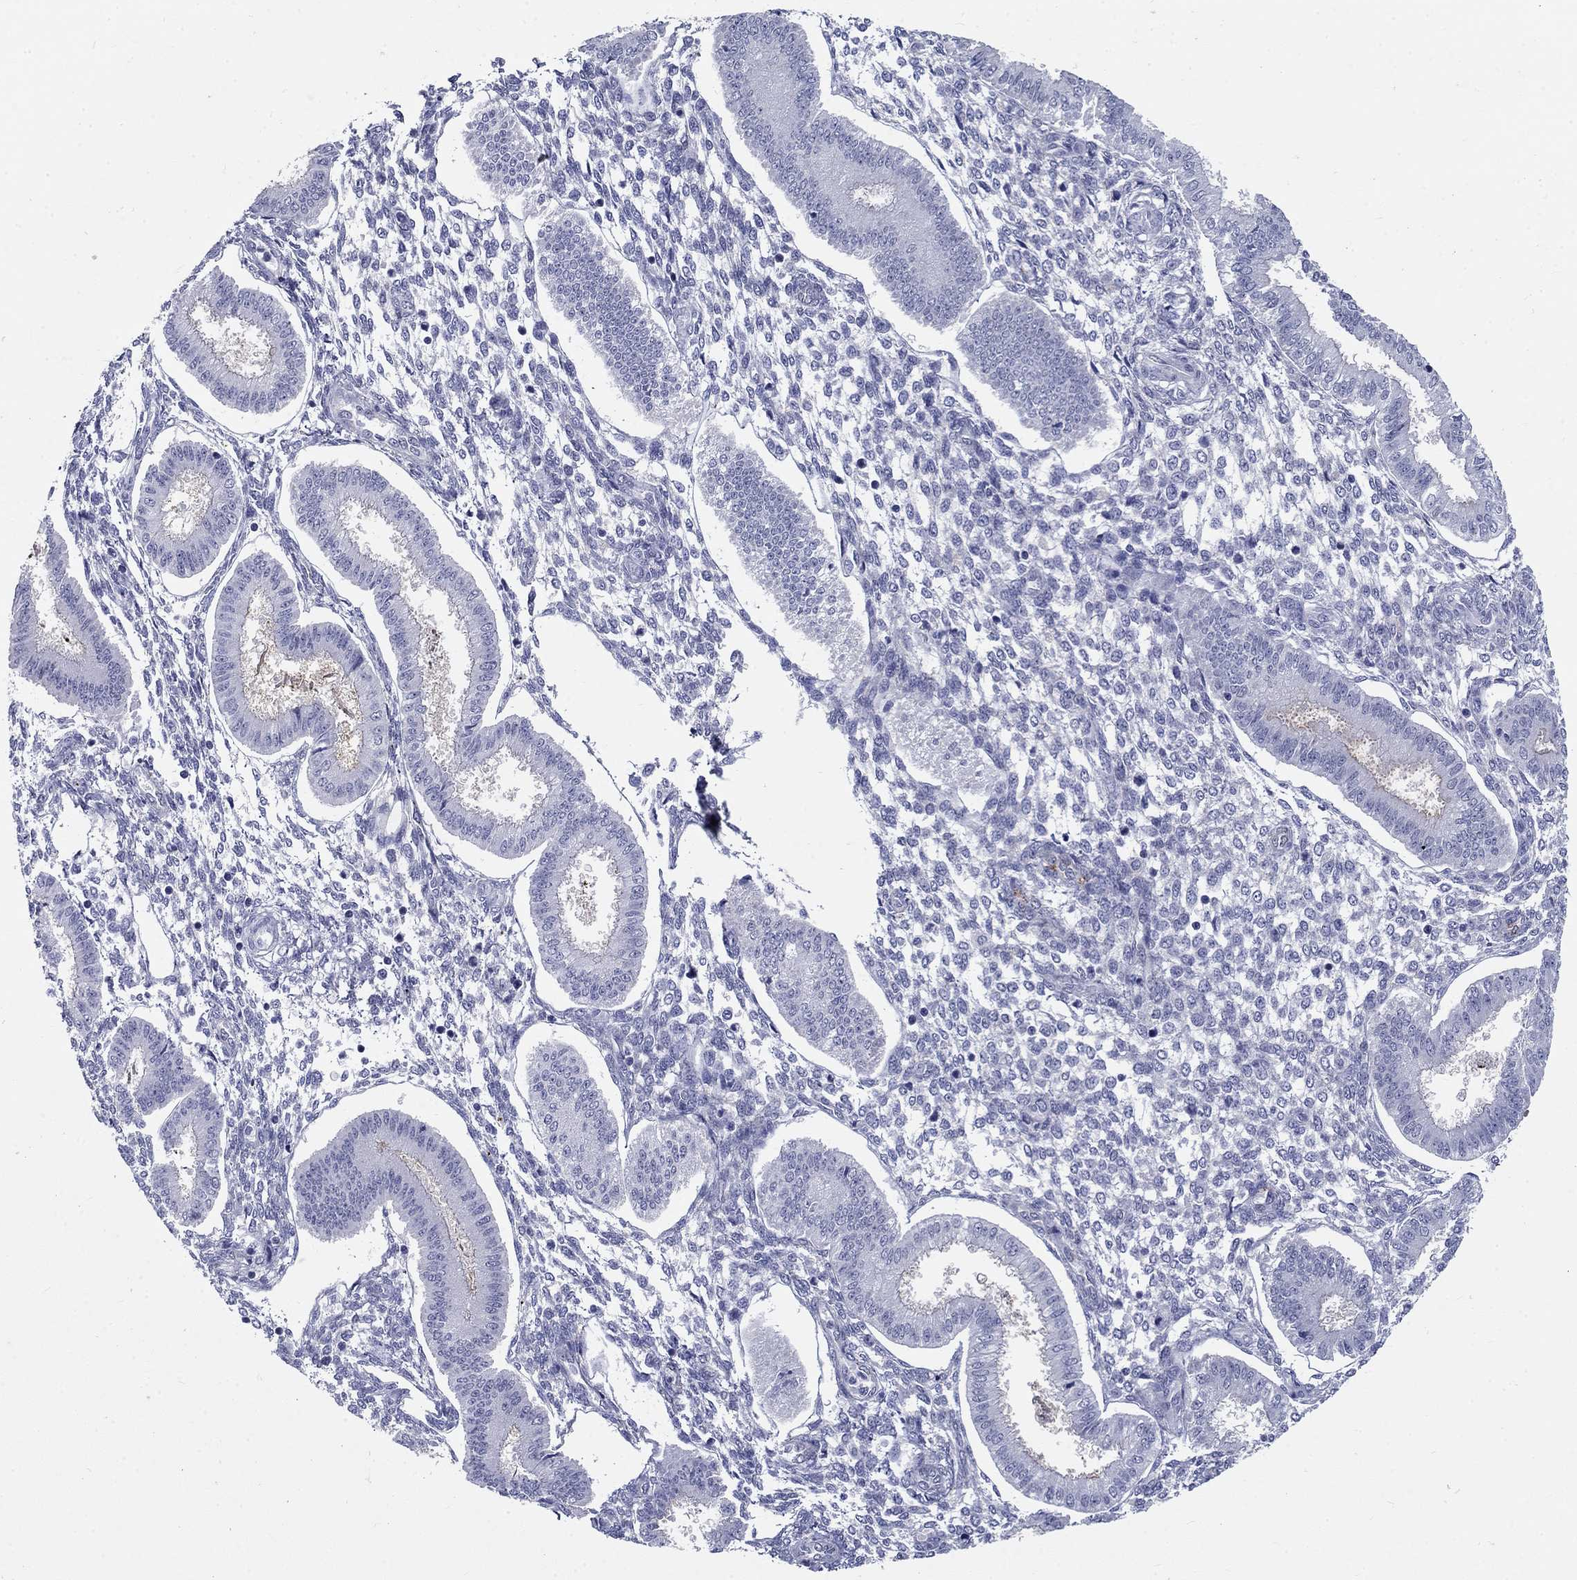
{"staining": {"intensity": "negative", "quantity": "none", "location": "none"}, "tissue": "endometrium", "cell_type": "Cells in endometrial stroma", "image_type": "normal", "snomed": [{"axis": "morphology", "description": "Normal tissue, NOS"}, {"axis": "topography", "description": "Endometrium"}], "caption": "Immunohistochemistry (IHC) micrograph of normal endometrium: human endometrium stained with DAB reveals no significant protein expression in cells in endometrial stroma. (DAB (3,3'-diaminobenzidine) immunohistochemistry (IHC) visualized using brightfield microscopy, high magnification).", "gene": "C4orf19", "patient": {"sex": "female", "age": 43}}